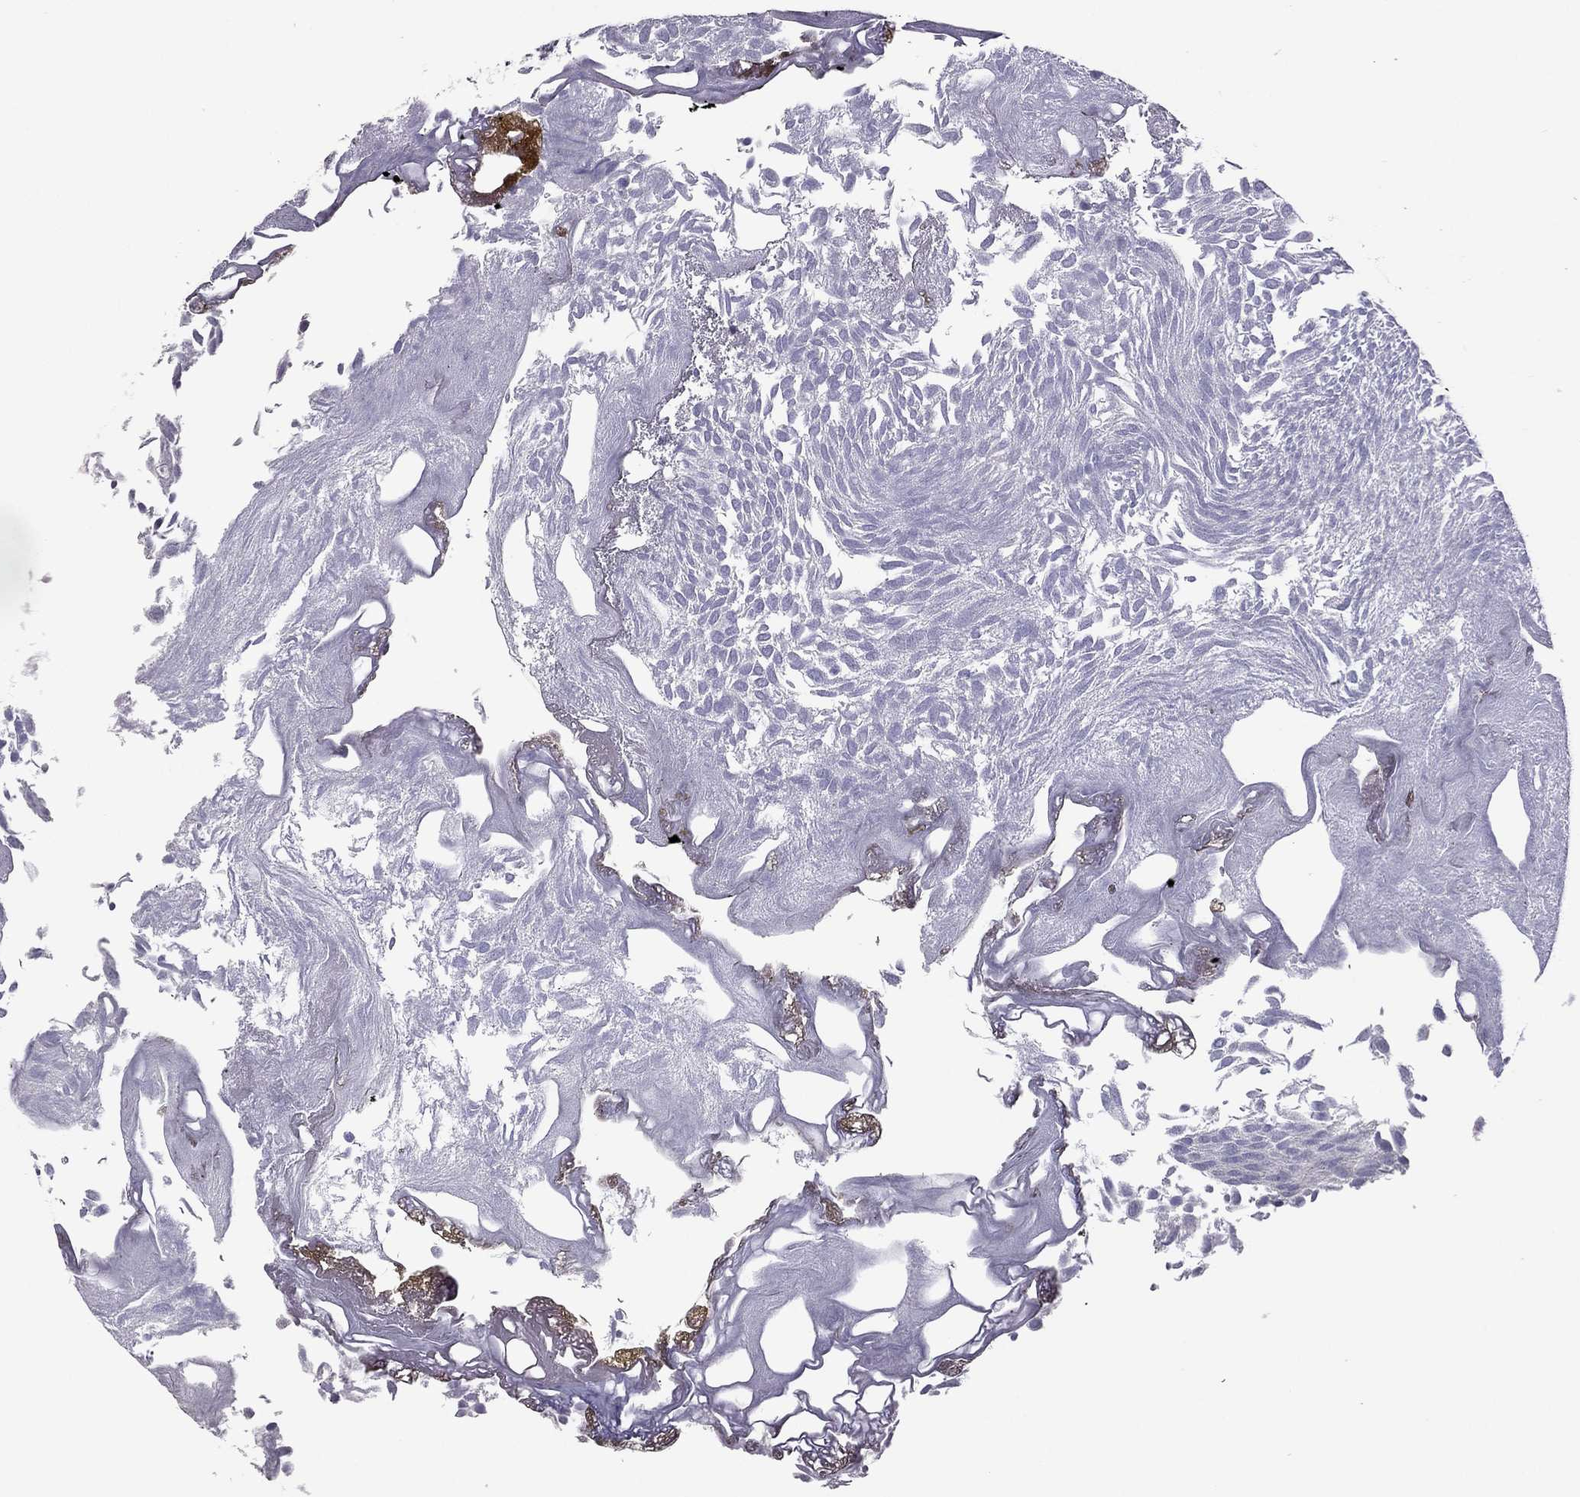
{"staining": {"intensity": "negative", "quantity": "none", "location": "none"}, "tissue": "urothelial cancer", "cell_type": "Tumor cells", "image_type": "cancer", "snomed": [{"axis": "morphology", "description": "Urothelial carcinoma, Low grade"}, {"axis": "topography", "description": "Urinary bladder"}], "caption": "A high-resolution image shows immunohistochemistry staining of low-grade urothelial carcinoma, which exhibits no significant staining in tumor cells.", "gene": "RGS8", "patient": {"sex": "male", "age": 52}}